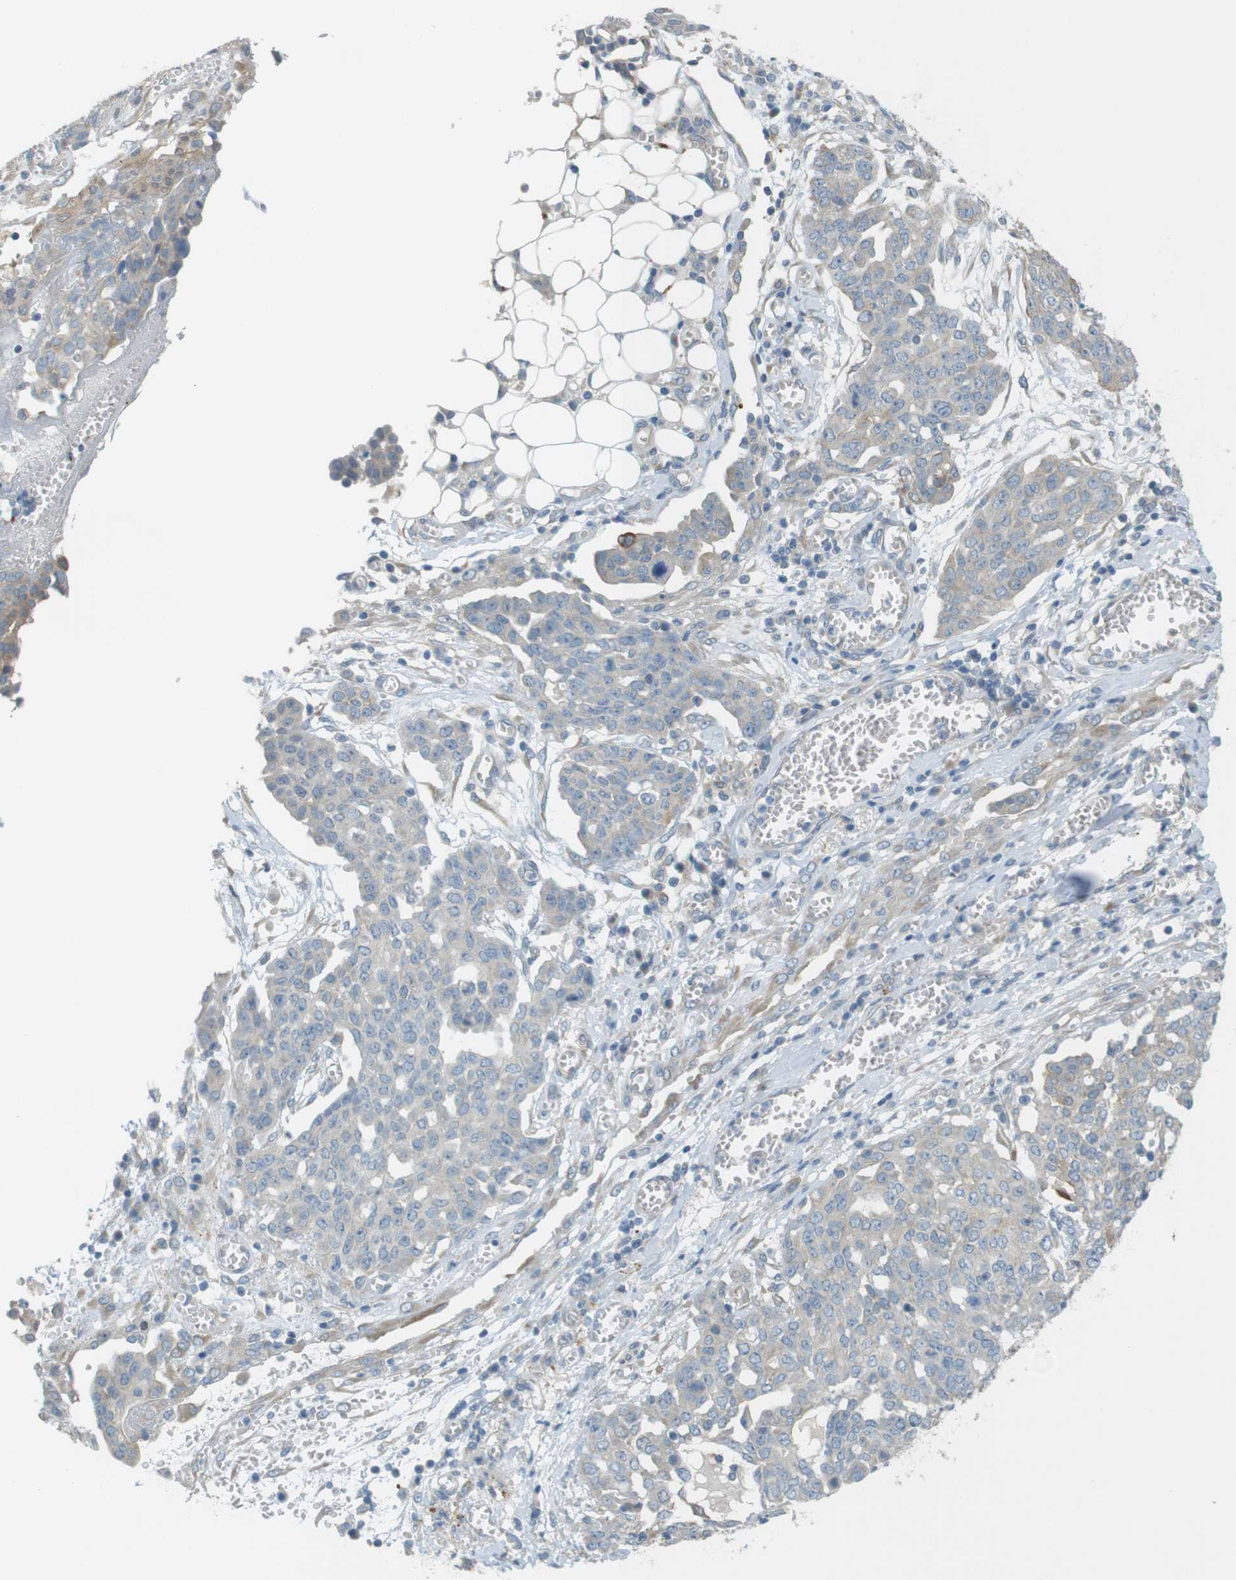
{"staining": {"intensity": "moderate", "quantity": "<25%", "location": "cytoplasmic/membranous"}, "tissue": "ovarian cancer", "cell_type": "Tumor cells", "image_type": "cancer", "snomed": [{"axis": "morphology", "description": "Cystadenocarcinoma, serous, NOS"}, {"axis": "topography", "description": "Soft tissue"}, {"axis": "topography", "description": "Ovary"}], "caption": "Protein staining displays moderate cytoplasmic/membranous expression in about <25% of tumor cells in ovarian serous cystadenocarcinoma. (Stains: DAB in brown, nuclei in blue, Microscopy: brightfield microscopy at high magnification).", "gene": "TMEM41B", "patient": {"sex": "female", "age": 57}}